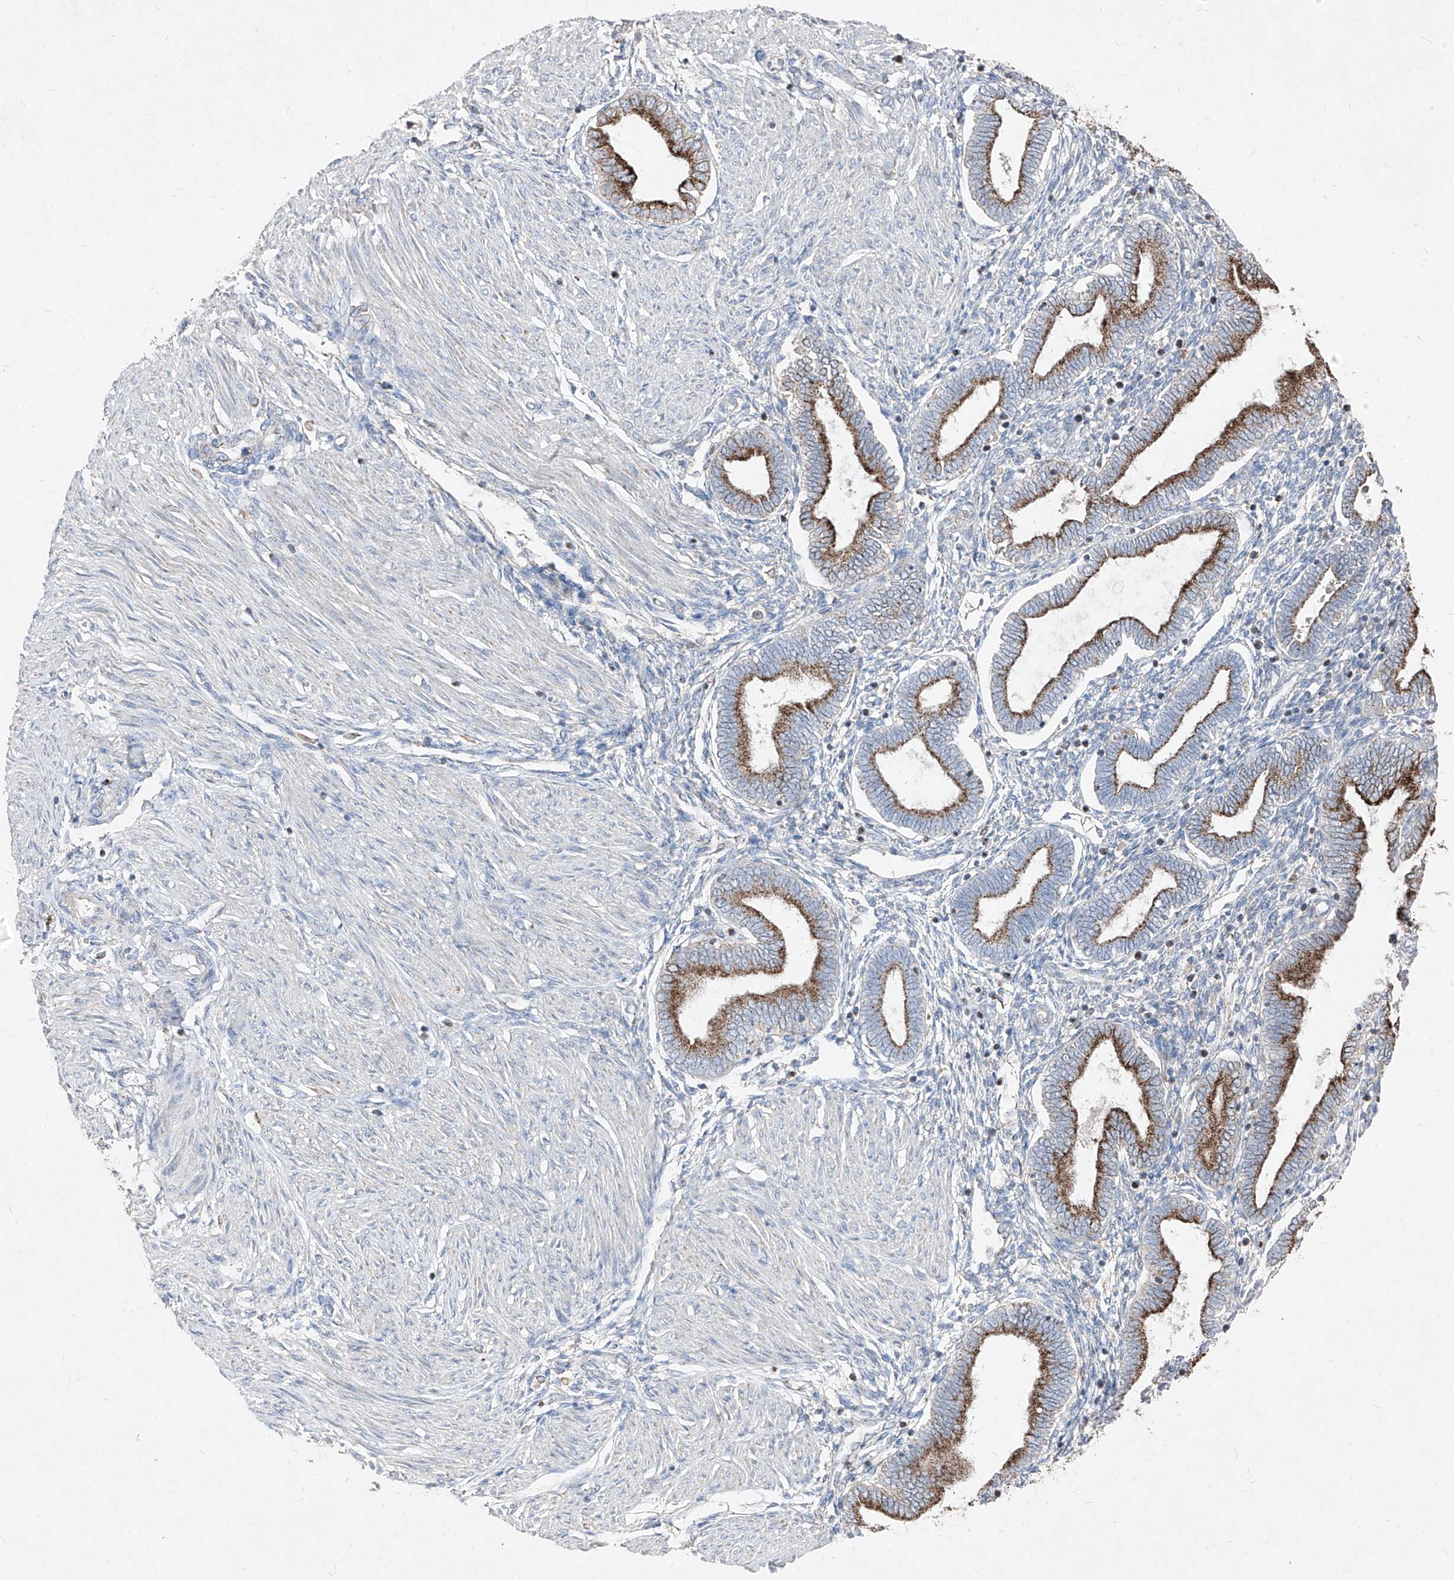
{"staining": {"intensity": "negative", "quantity": "none", "location": "none"}, "tissue": "endometrium", "cell_type": "Cells in endometrial stroma", "image_type": "normal", "snomed": [{"axis": "morphology", "description": "Normal tissue, NOS"}, {"axis": "topography", "description": "Endometrium"}], "caption": "Endometrium stained for a protein using IHC displays no positivity cells in endometrial stroma.", "gene": "ABCD3", "patient": {"sex": "female", "age": 53}}